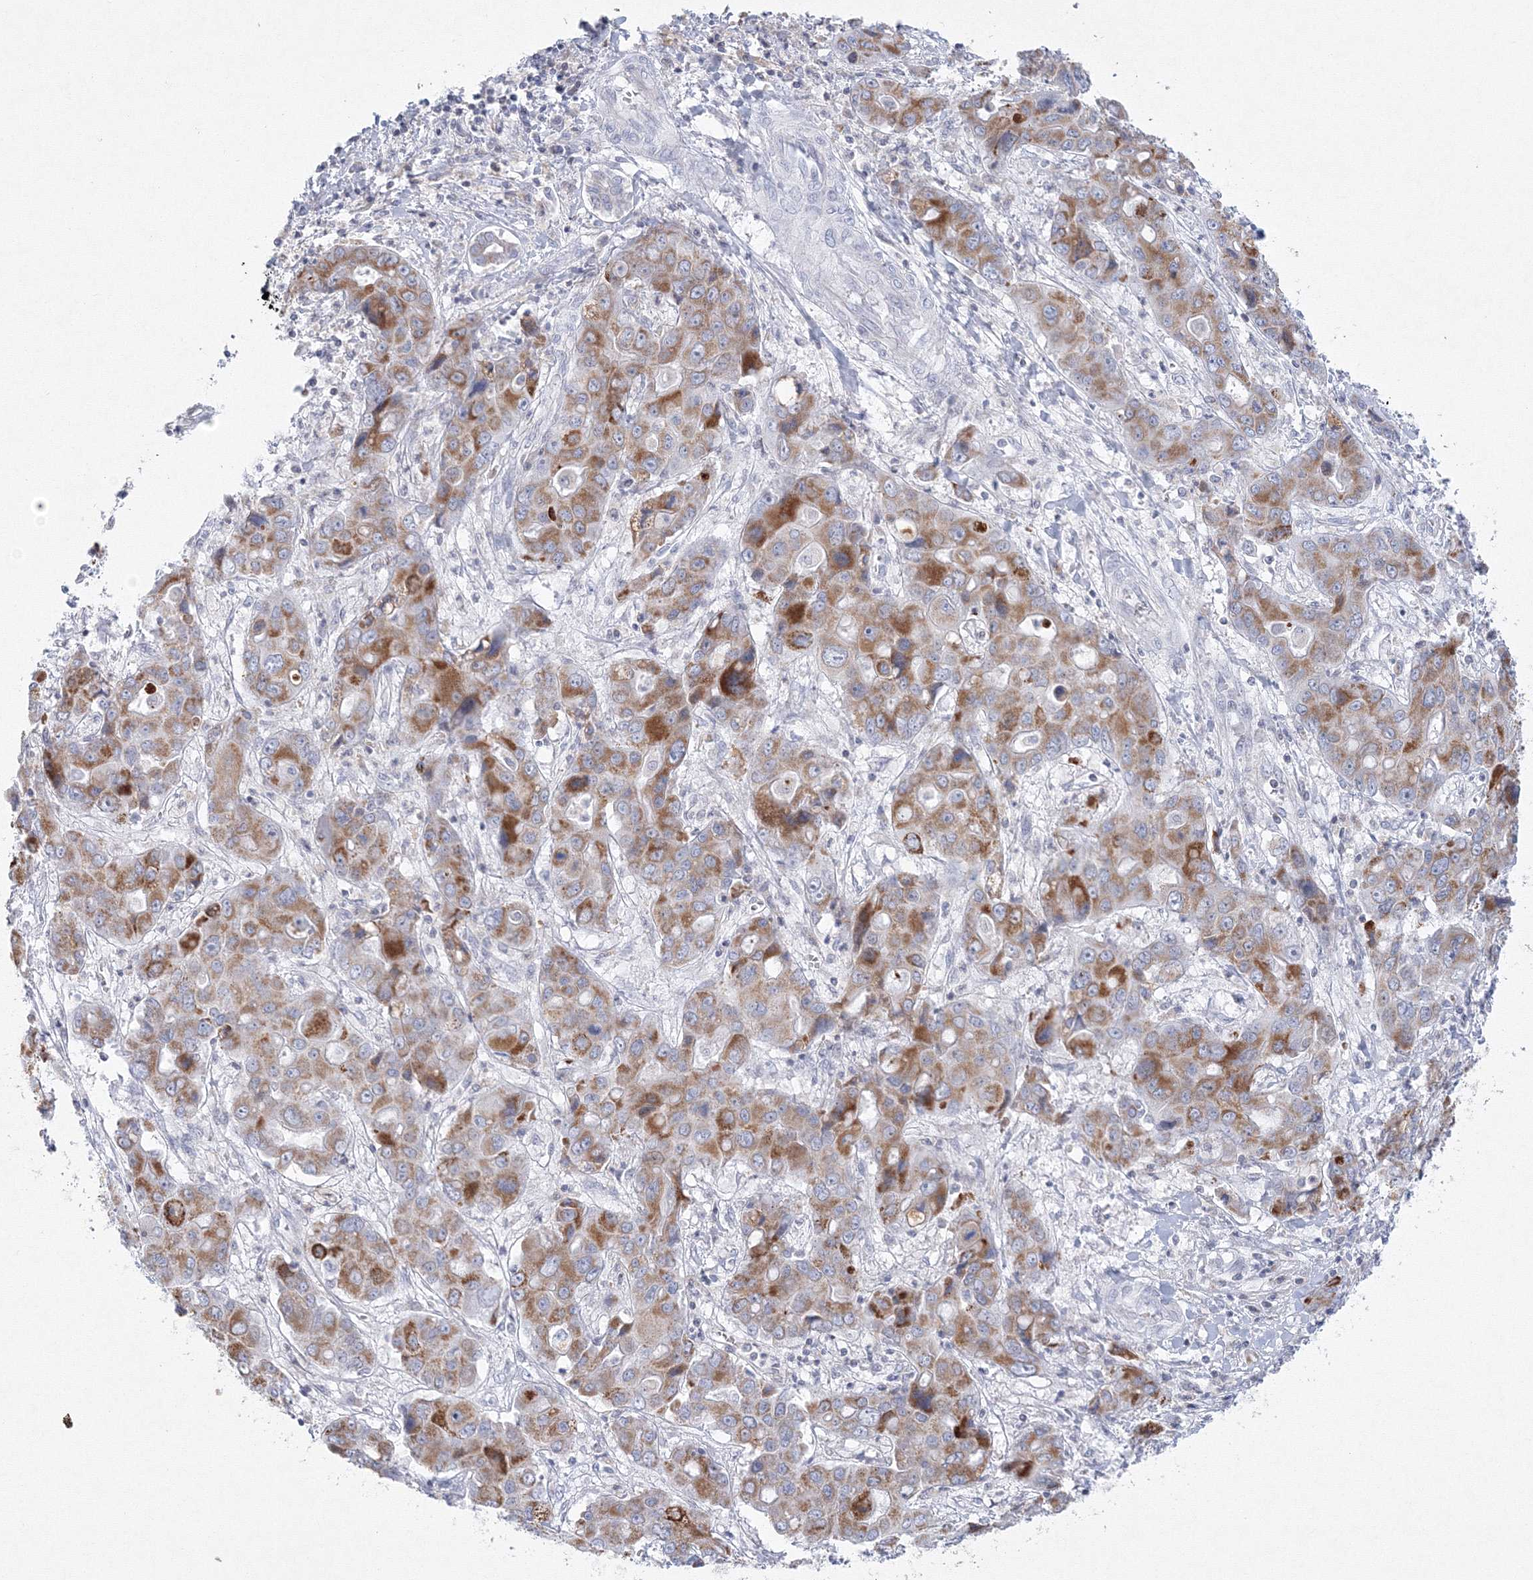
{"staining": {"intensity": "moderate", "quantity": "25%-75%", "location": "cytoplasmic/membranous"}, "tissue": "liver cancer", "cell_type": "Tumor cells", "image_type": "cancer", "snomed": [{"axis": "morphology", "description": "Cholangiocarcinoma"}, {"axis": "topography", "description": "Liver"}], "caption": "Immunohistochemistry (IHC) (DAB) staining of liver cancer (cholangiocarcinoma) shows moderate cytoplasmic/membranous protein positivity in approximately 25%-75% of tumor cells. Using DAB (3,3'-diaminobenzidine) (brown) and hematoxylin (blue) stains, captured at high magnification using brightfield microscopy.", "gene": "NIPAL1", "patient": {"sex": "male", "age": 67}}